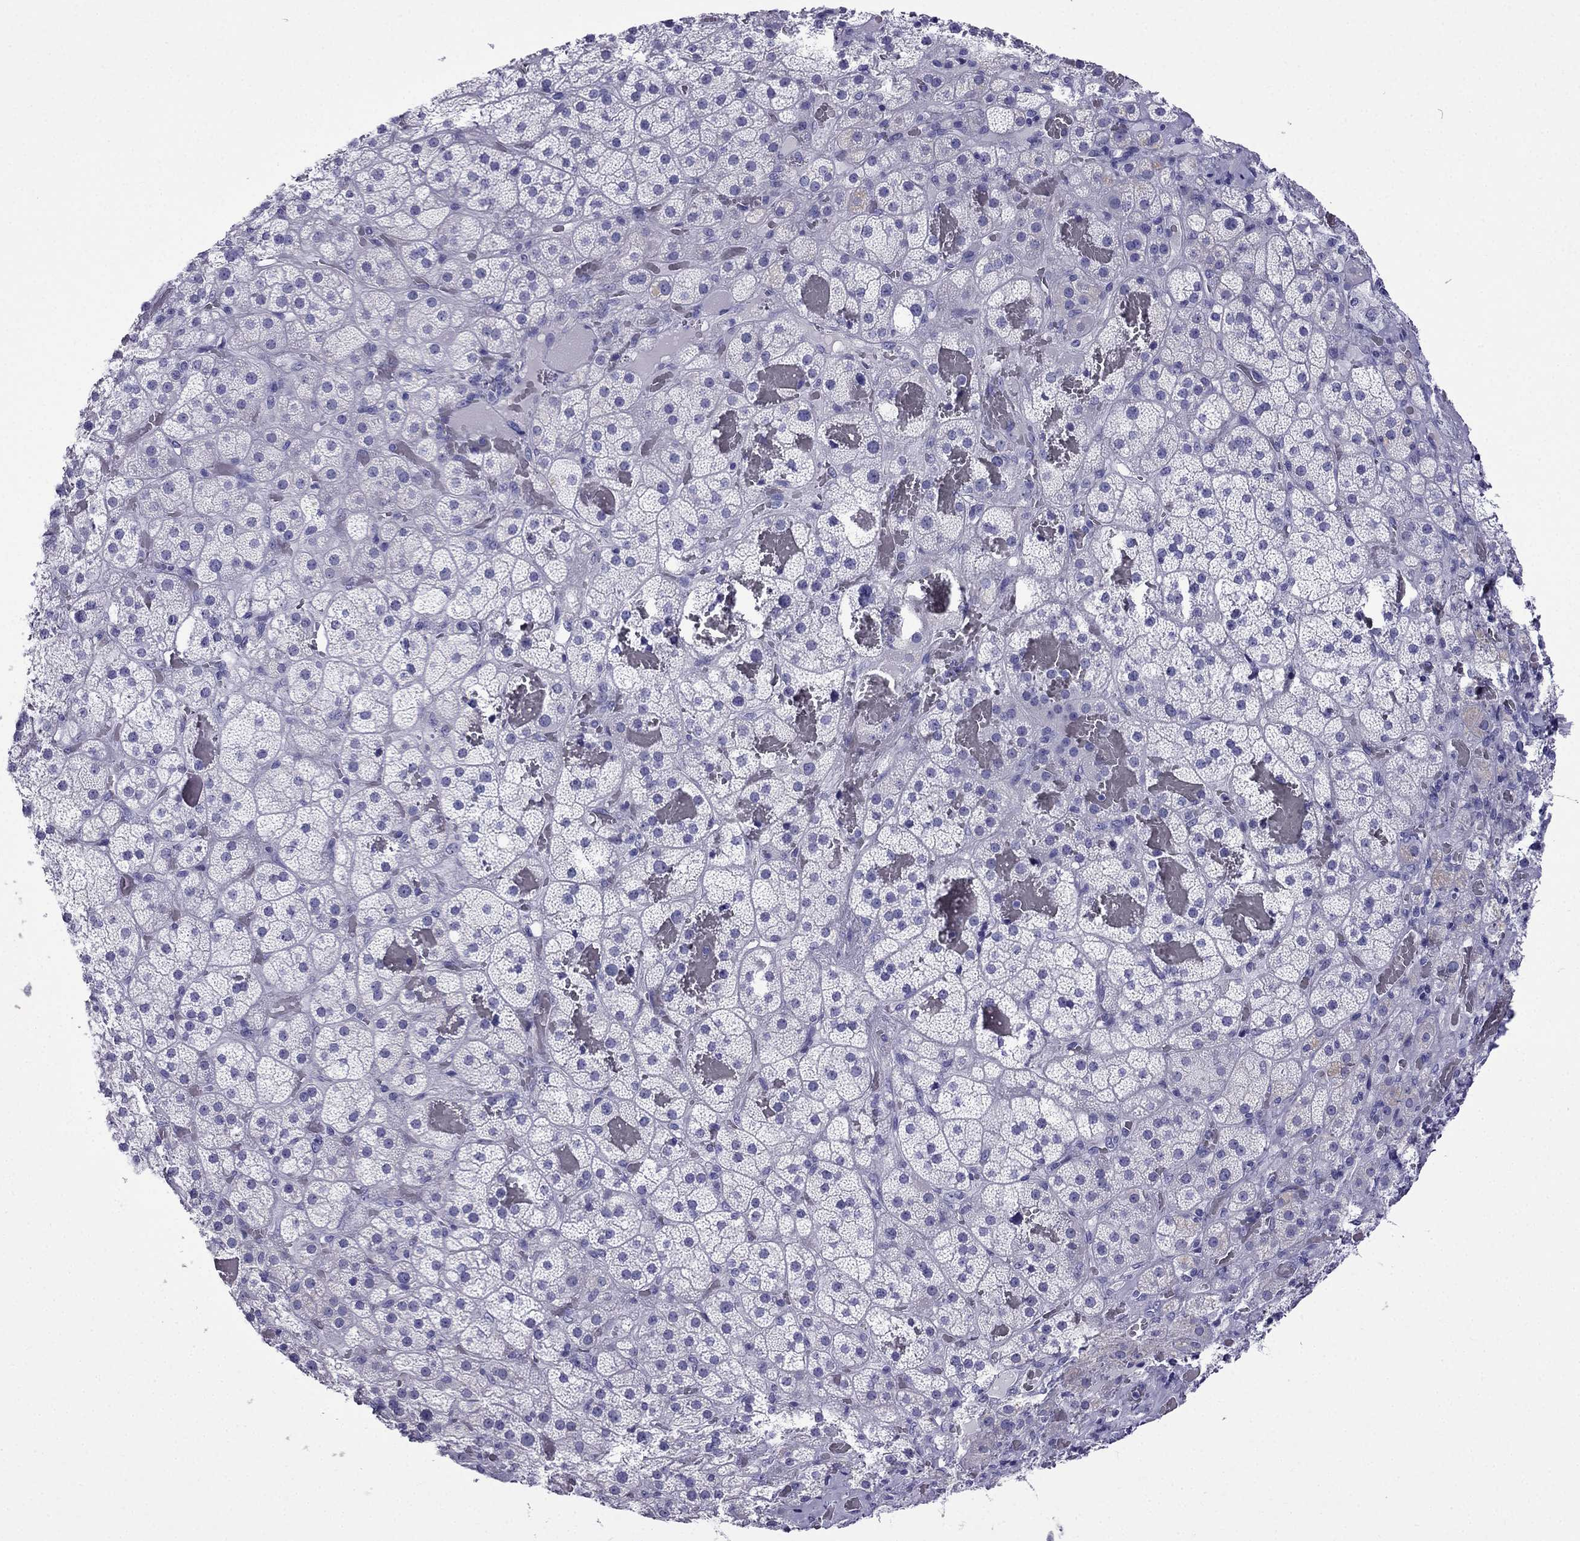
{"staining": {"intensity": "negative", "quantity": "none", "location": "none"}, "tissue": "adrenal gland", "cell_type": "Glandular cells", "image_type": "normal", "snomed": [{"axis": "morphology", "description": "Normal tissue, NOS"}, {"axis": "topography", "description": "Adrenal gland"}], "caption": "Immunohistochemical staining of normal adrenal gland reveals no significant expression in glandular cells. (DAB immunohistochemistry (IHC) visualized using brightfield microscopy, high magnification).", "gene": "ARR3", "patient": {"sex": "male", "age": 57}}